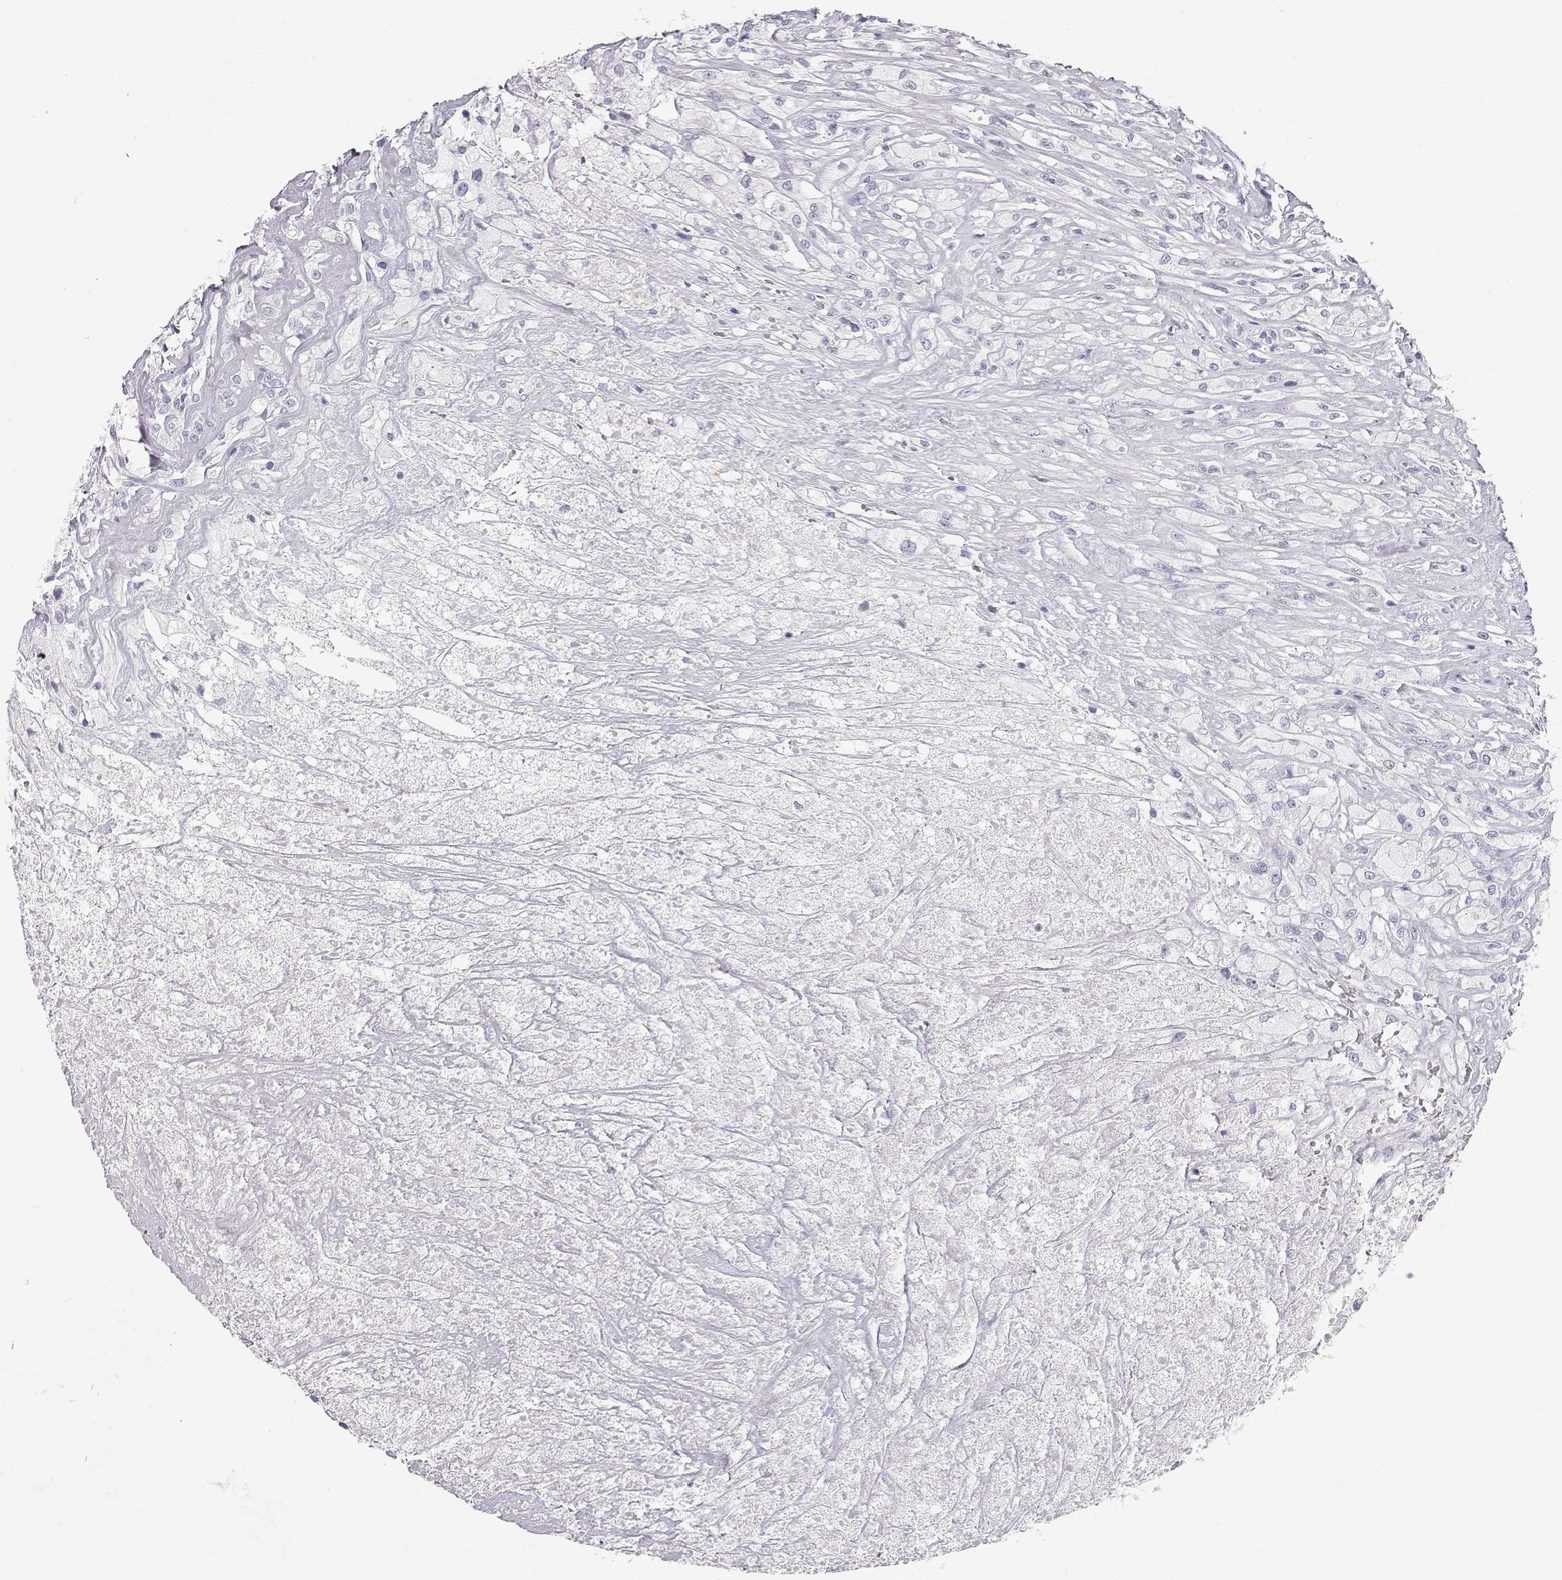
{"staining": {"intensity": "negative", "quantity": "none", "location": "none"}, "tissue": "testis cancer", "cell_type": "Tumor cells", "image_type": "cancer", "snomed": [{"axis": "morphology", "description": "Necrosis, NOS"}, {"axis": "morphology", "description": "Carcinoma, Embryonal, NOS"}, {"axis": "topography", "description": "Testis"}], "caption": "A micrograph of human testis cancer is negative for staining in tumor cells.", "gene": "TKTL1", "patient": {"sex": "male", "age": 19}}